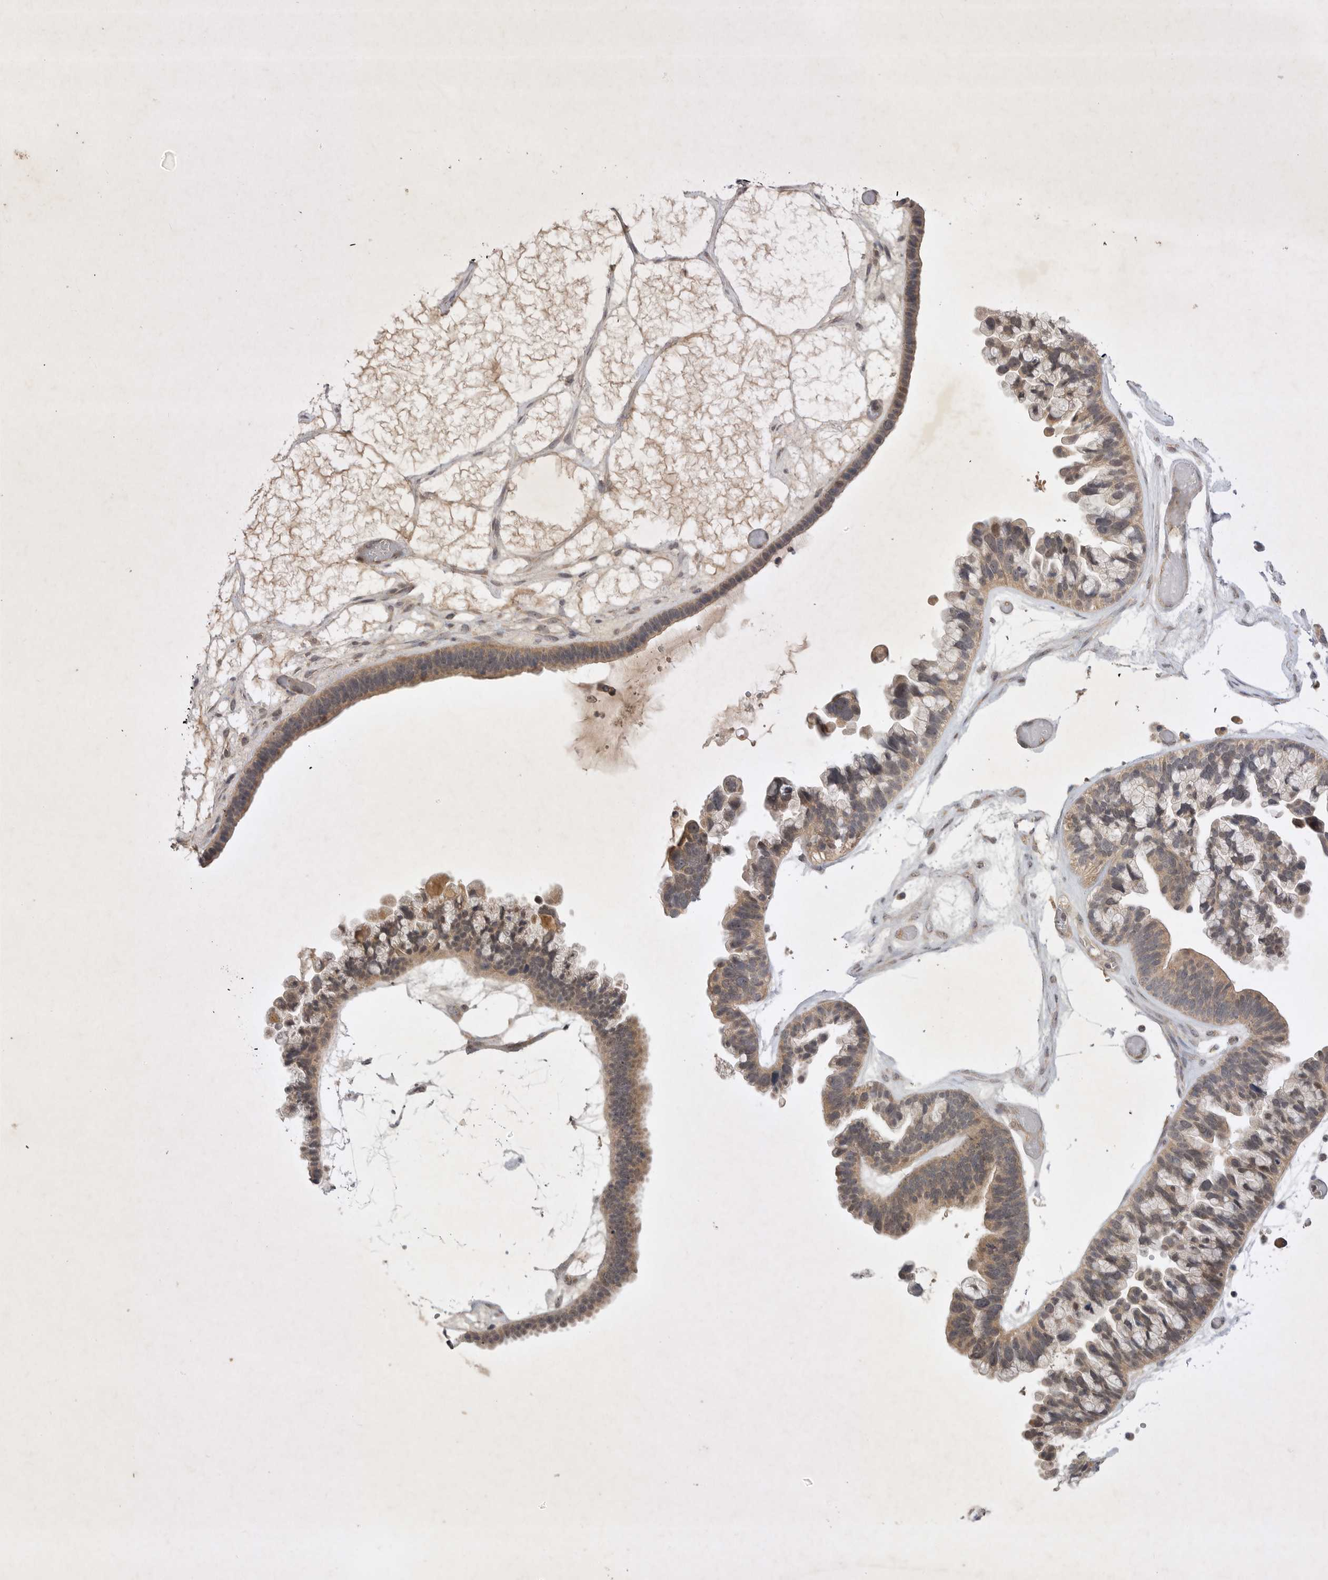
{"staining": {"intensity": "weak", "quantity": ">75%", "location": "cytoplasmic/membranous"}, "tissue": "ovarian cancer", "cell_type": "Tumor cells", "image_type": "cancer", "snomed": [{"axis": "morphology", "description": "Cystadenocarcinoma, serous, NOS"}, {"axis": "topography", "description": "Ovary"}], "caption": "A photomicrograph showing weak cytoplasmic/membranous expression in approximately >75% of tumor cells in ovarian cancer, as visualized by brown immunohistochemical staining.", "gene": "PTPDC1", "patient": {"sex": "female", "age": 56}}